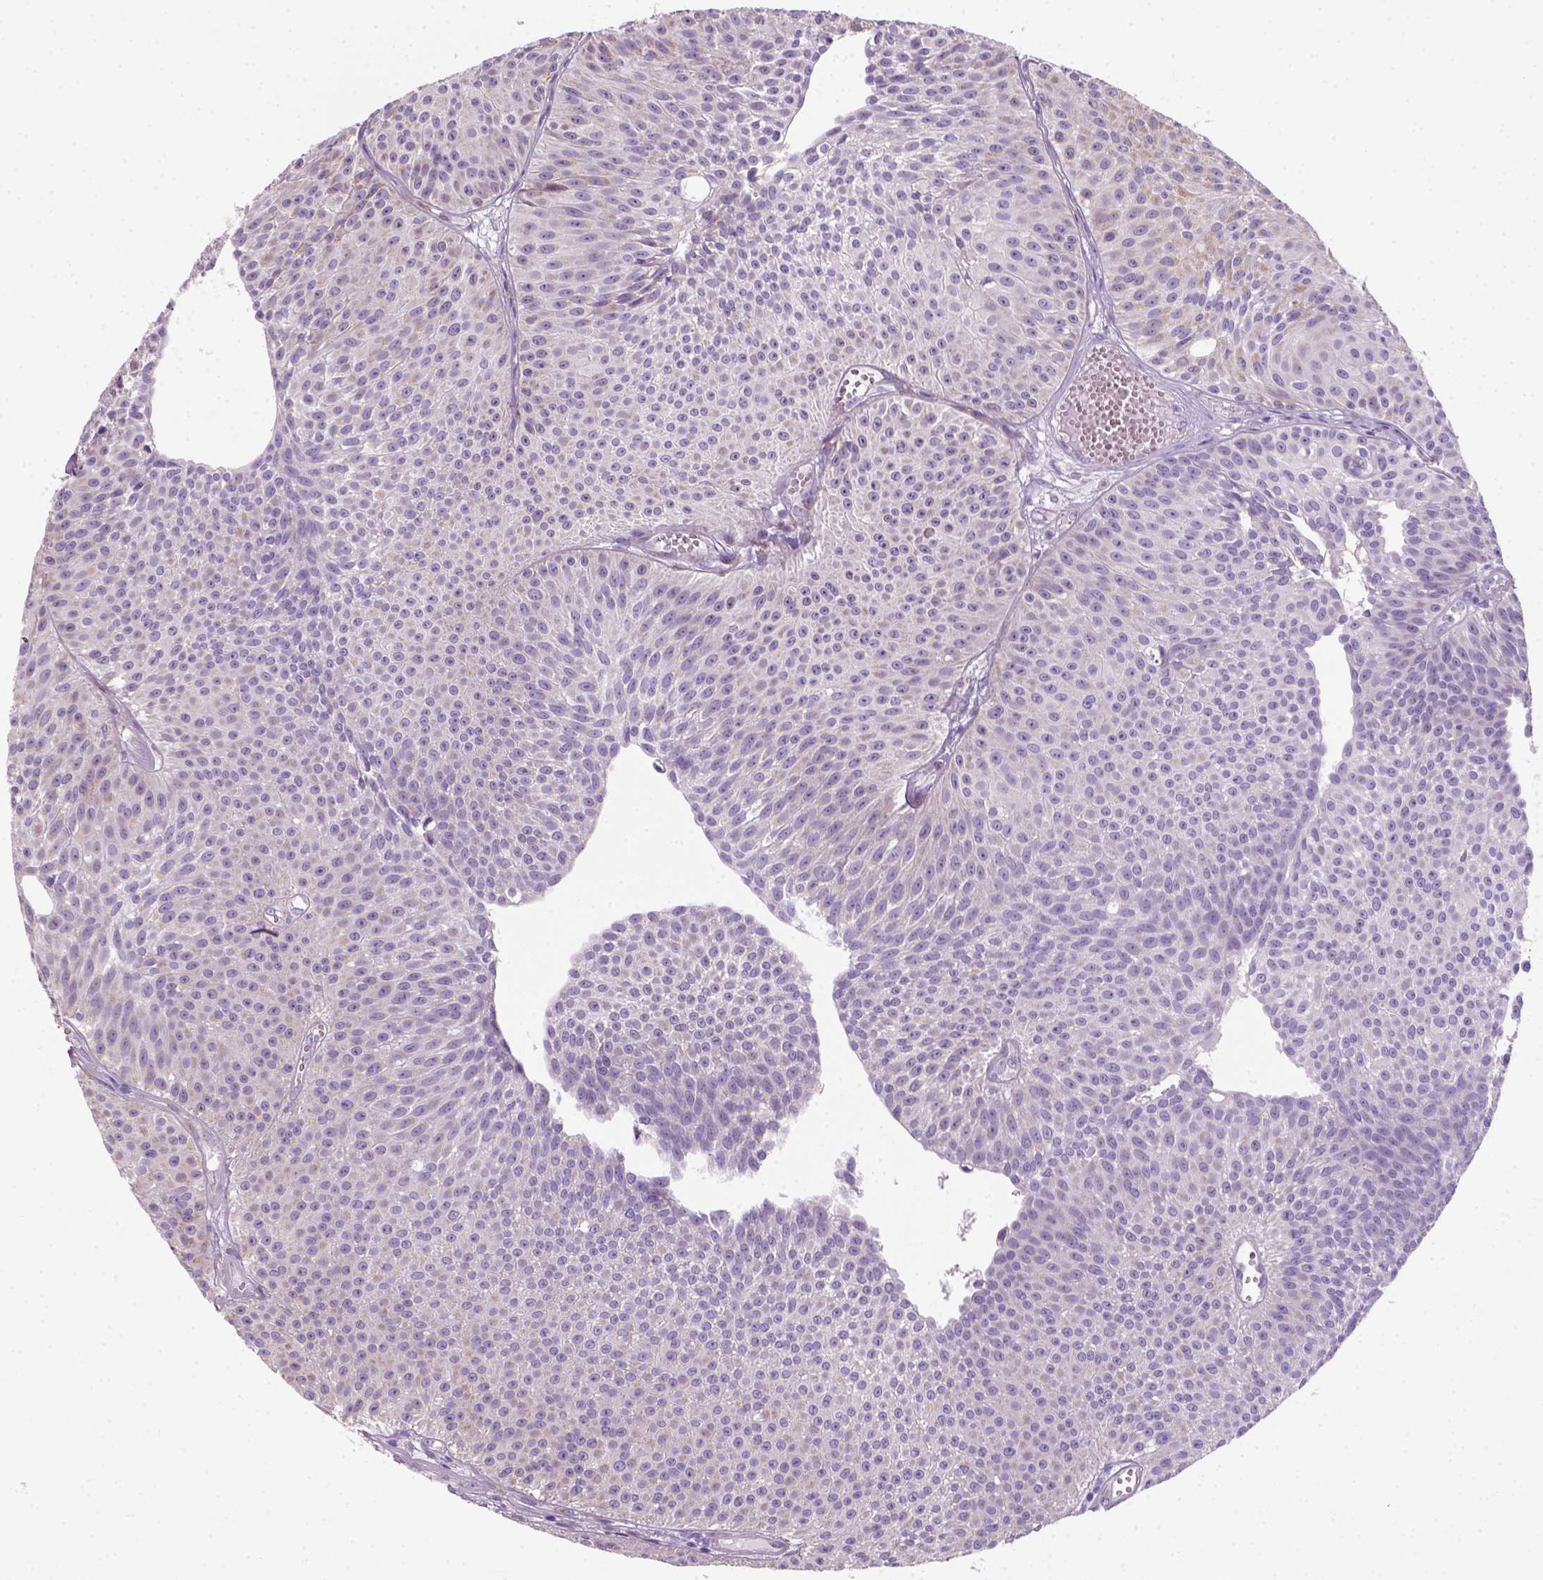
{"staining": {"intensity": "negative", "quantity": "none", "location": "none"}, "tissue": "urothelial cancer", "cell_type": "Tumor cells", "image_type": "cancer", "snomed": [{"axis": "morphology", "description": "Urothelial carcinoma, Low grade"}, {"axis": "topography", "description": "Urinary bladder"}], "caption": "A micrograph of urothelial carcinoma (low-grade) stained for a protein demonstrates no brown staining in tumor cells.", "gene": "CES2", "patient": {"sex": "male", "age": 63}}